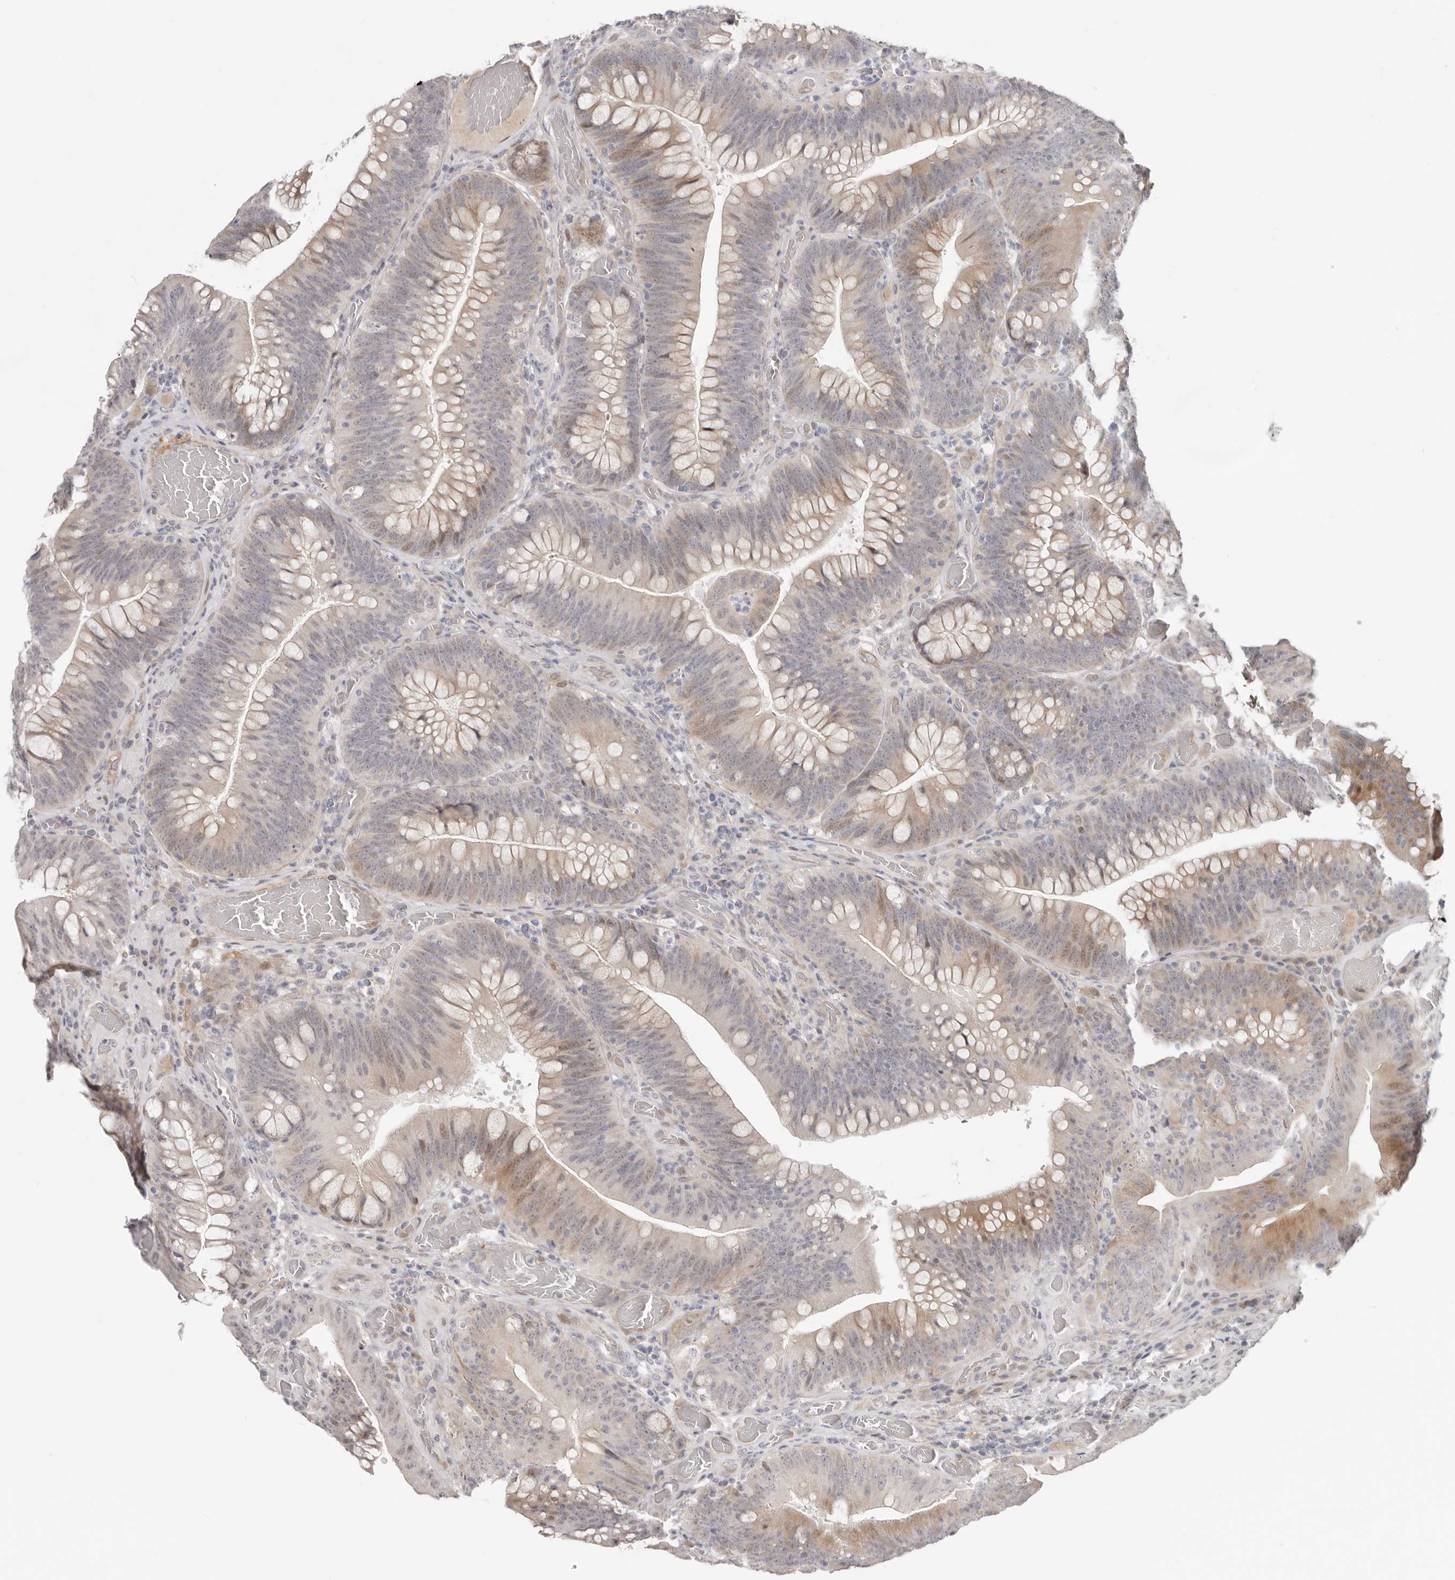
{"staining": {"intensity": "weak", "quantity": "<25%", "location": "cytoplasmic/membranous,nuclear"}, "tissue": "colorectal cancer", "cell_type": "Tumor cells", "image_type": "cancer", "snomed": [{"axis": "morphology", "description": "Normal tissue, NOS"}, {"axis": "topography", "description": "Colon"}], "caption": "Histopathology image shows no protein staining in tumor cells of colorectal cancer tissue.", "gene": "SZT2", "patient": {"sex": "female", "age": 82}}